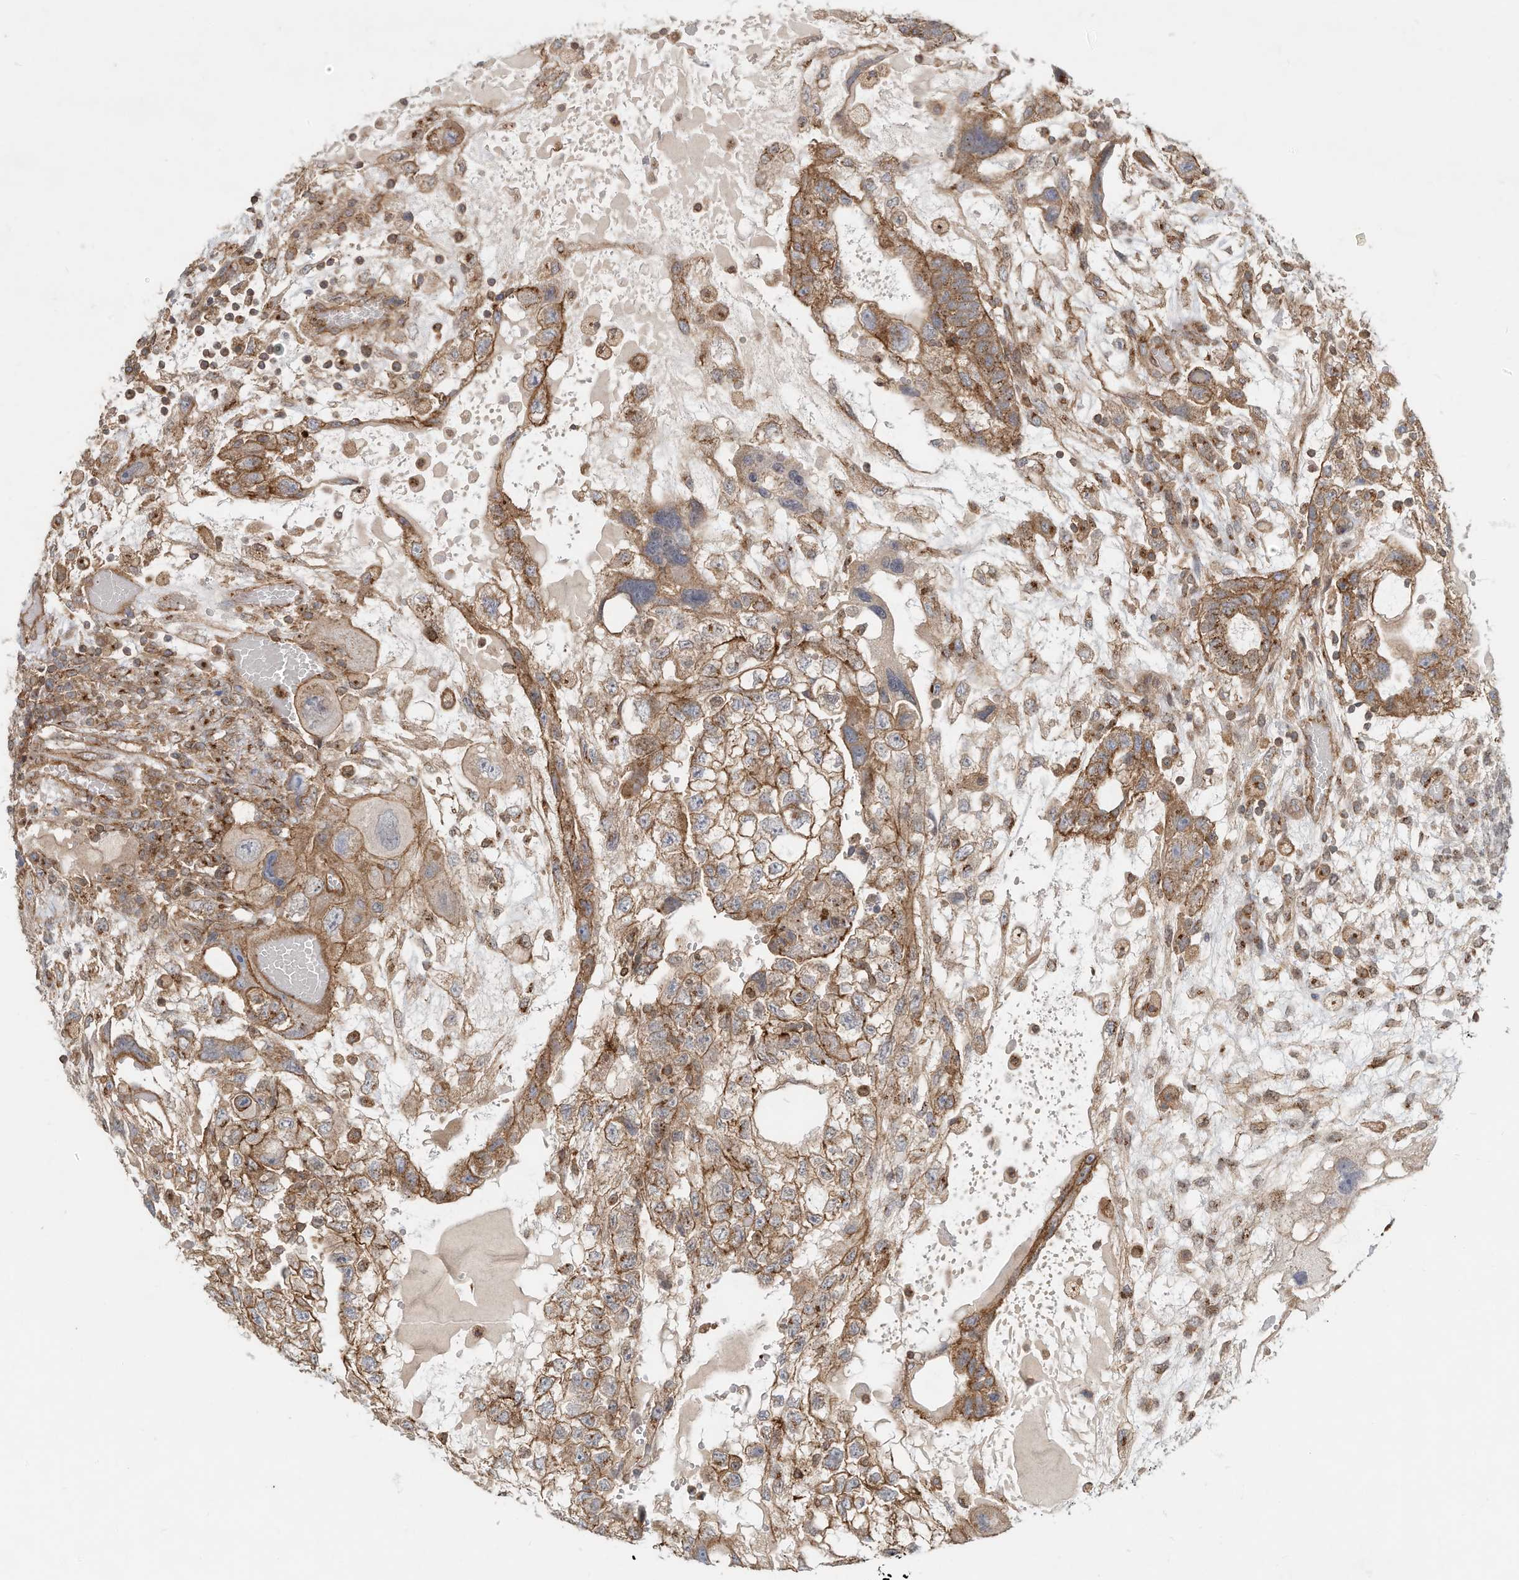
{"staining": {"intensity": "moderate", "quantity": ">75%", "location": "cytoplasmic/membranous"}, "tissue": "testis cancer", "cell_type": "Tumor cells", "image_type": "cancer", "snomed": [{"axis": "morphology", "description": "Carcinoma, Embryonal, NOS"}, {"axis": "topography", "description": "Testis"}], "caption": "Moderate cytoplasmic/membranous staining is identified in approximately >75% of tumor cells in testis cancer. The protein of interest is stained brown, and the nuclei are stained in blue (DAB IHC with brightfield microscopy, high magnification).", "gene": "CUX1", "patient": {"sex": "male", "age": 36}}